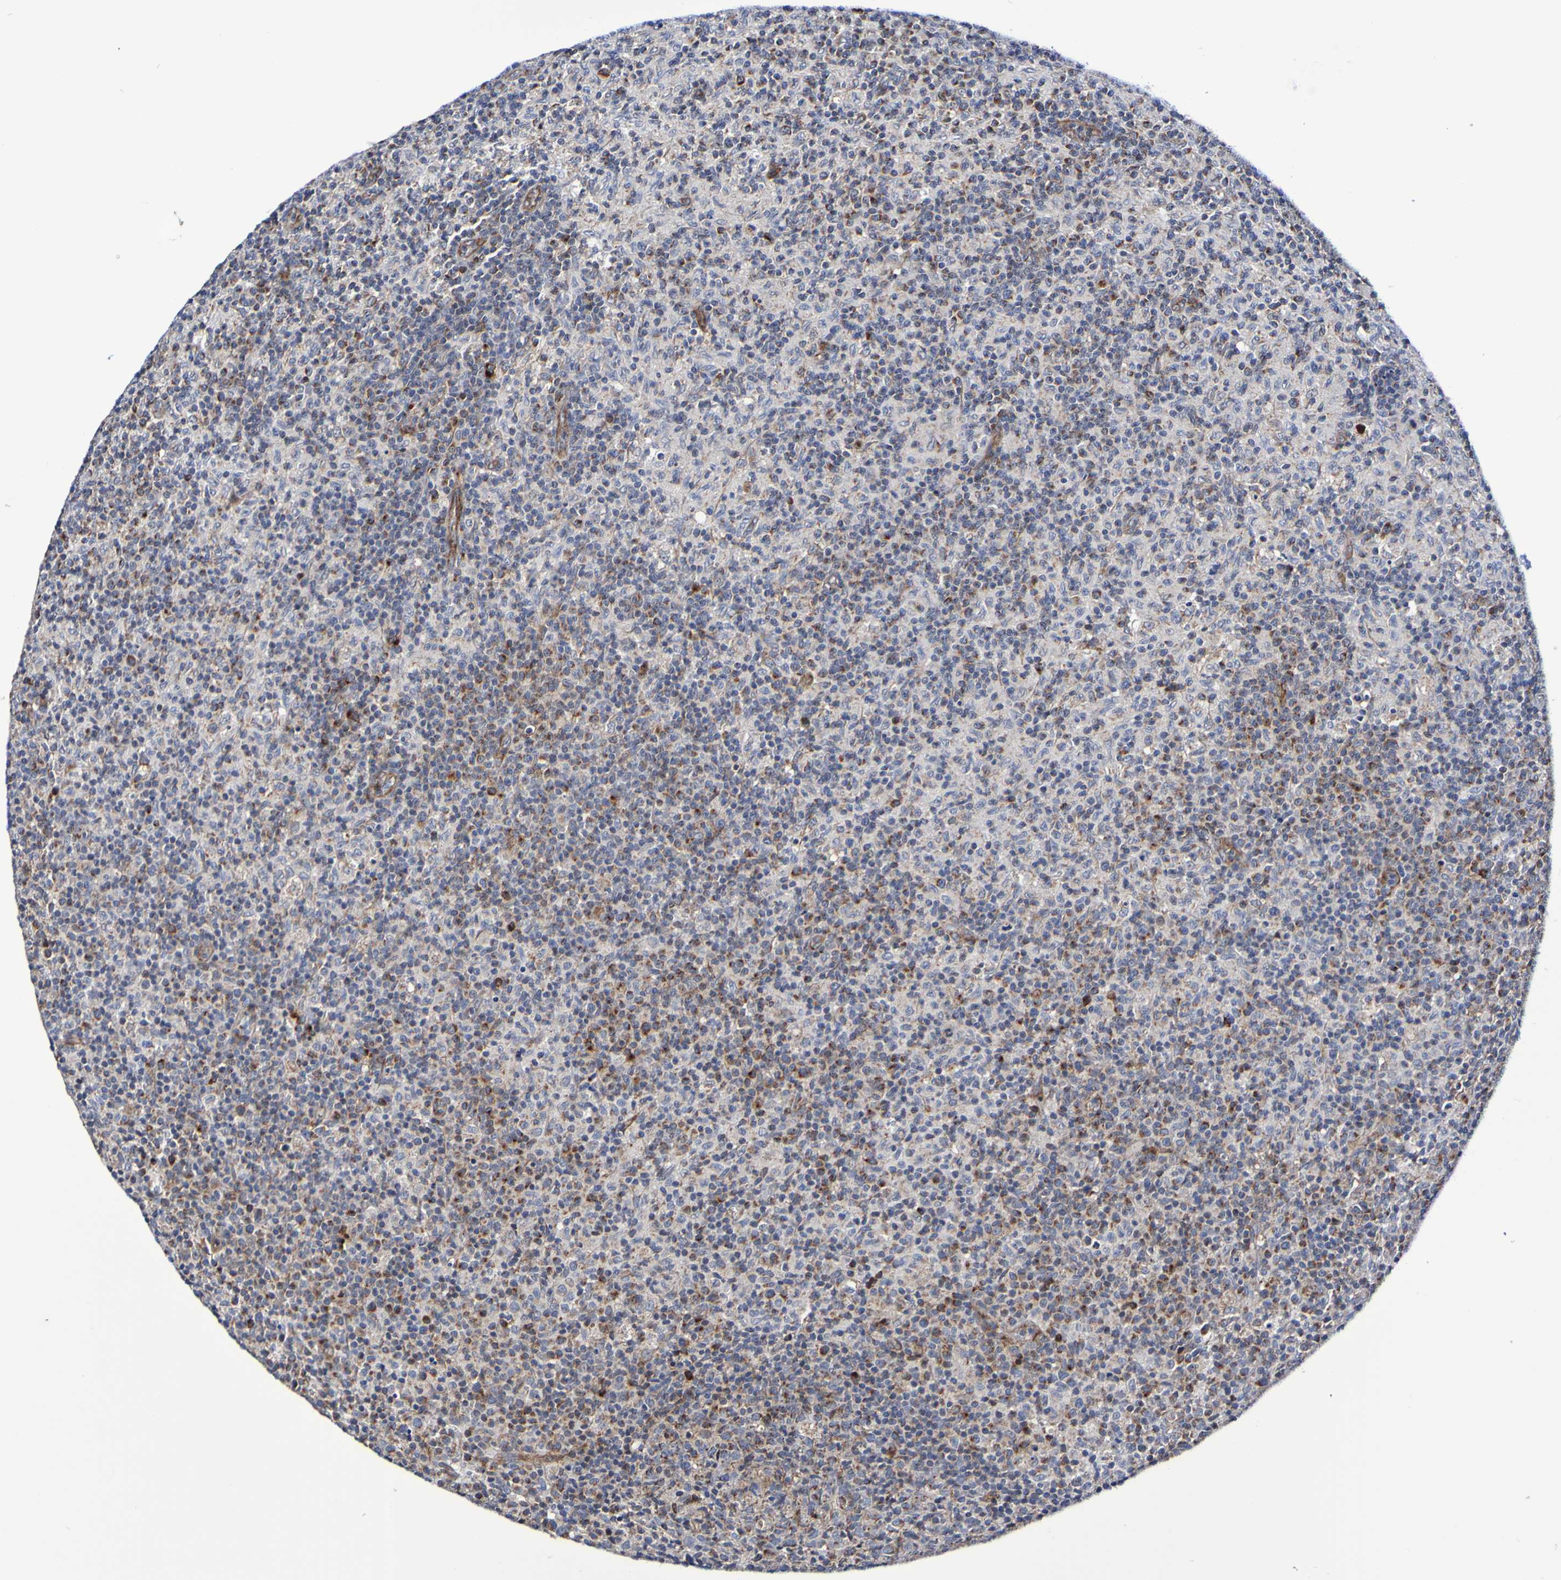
{"staining": {"intensity": "moderate", "quantity": "25%-75%", "location": "cytoplasmic/membranous"}, "tissue": "lymph node", "cell_type": "Germinal center cells", "image_type": "normal", "snomed": [{"axis": "morphology", "description": "Normal tissue, NOS"}, {"axis": "morphology", "description": "Inflammation, NOS"}, {"axis": "topography", "description": "Lymph node"}], "caption": "Human lymph node stained with a brown dye reveals moderate cytoplasmic/membranous positive staining in about 25%-75% of germinal center cells.", "gene": "GJB1", "patient": {"sex": "male", "age": 55}}